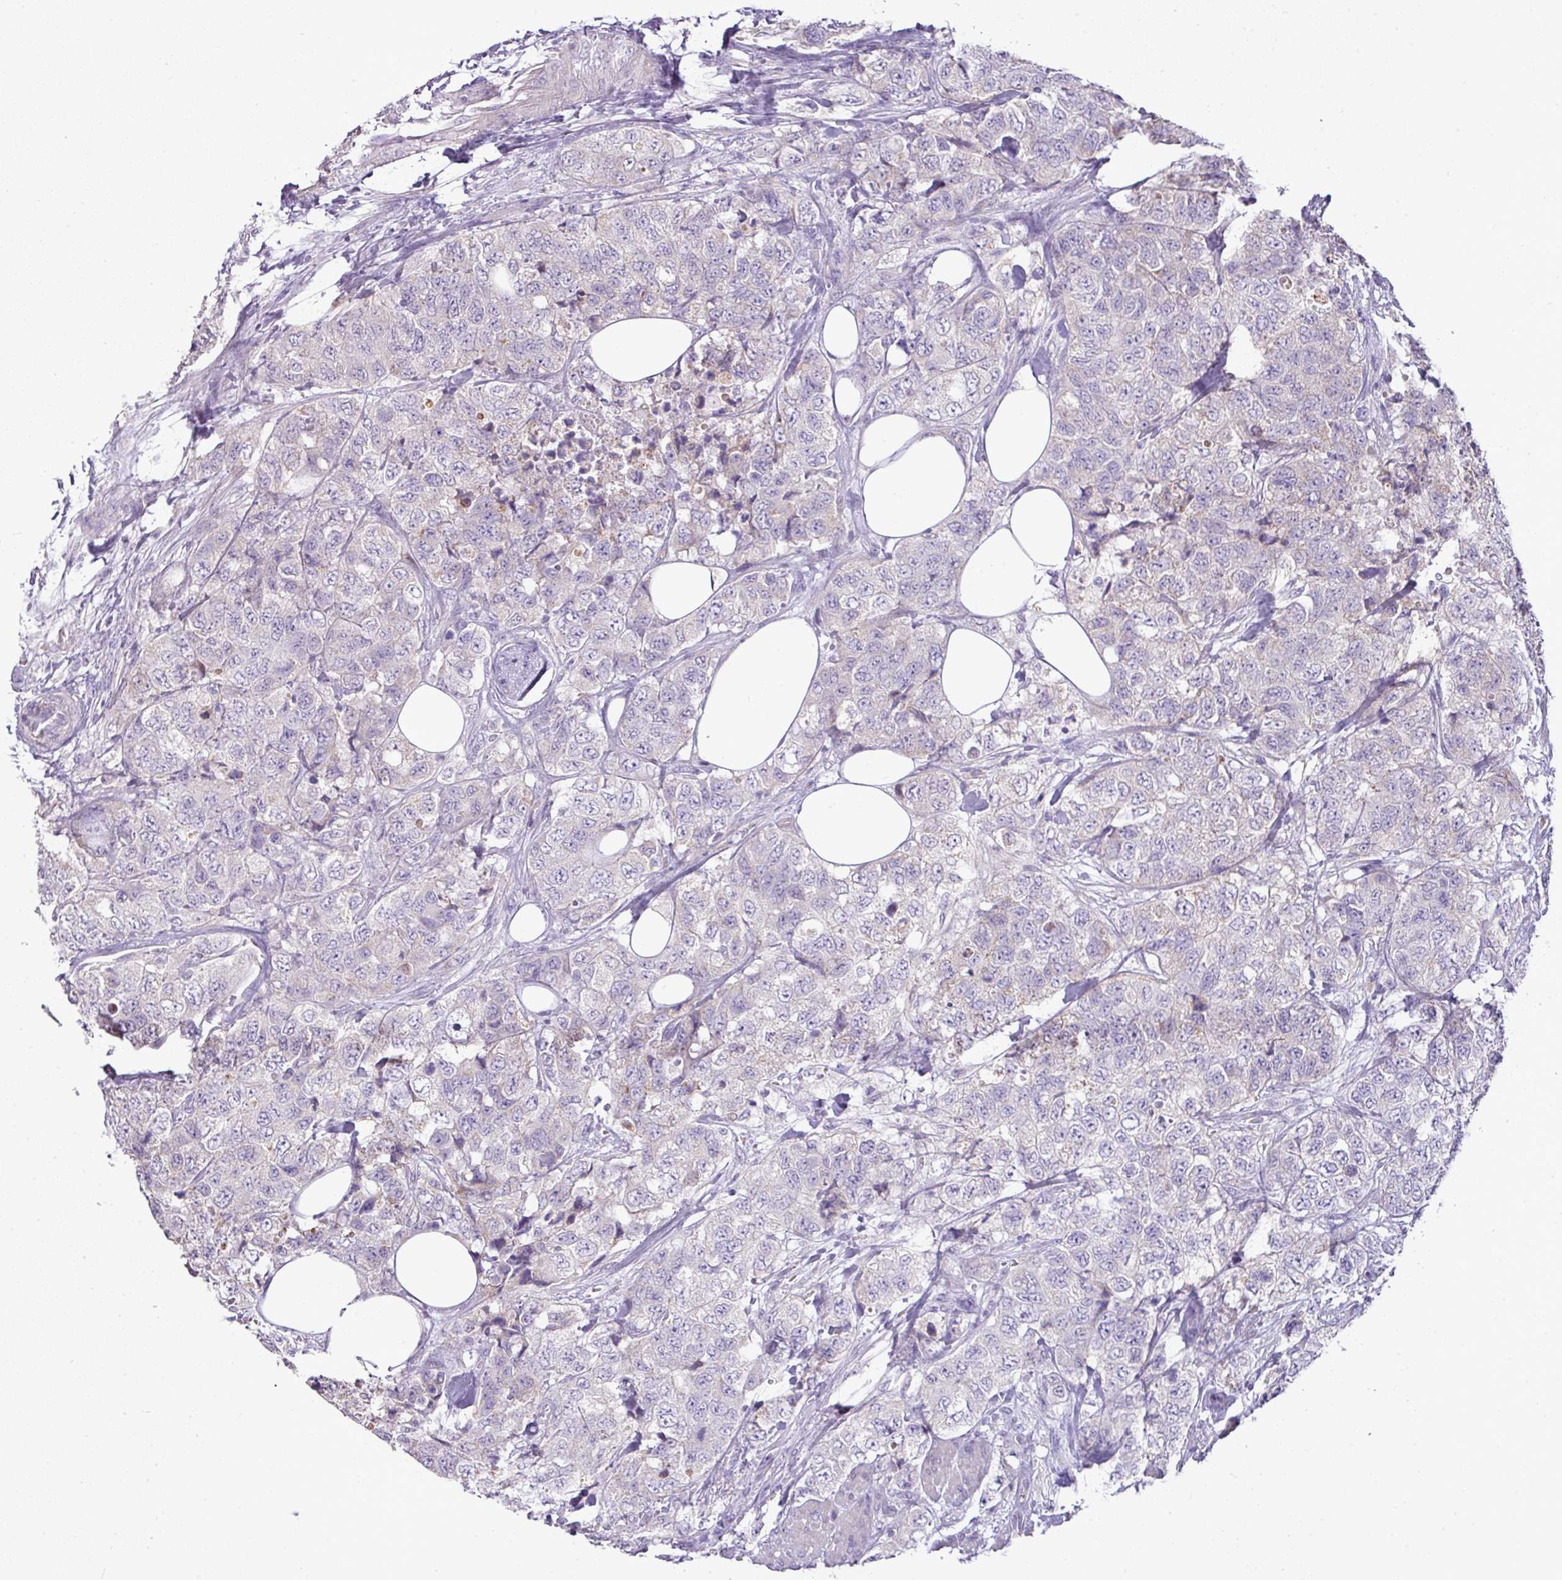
{"staining": {"intensity": "negative", "quantity": "none", "location": "none"}, "tissue": "urothelial cancer", "cell_type": "Tumor cells", "image_type": "cancer", "snomed": [{"axis": "morphology", "description": "Urothelial carcinoma, High grade"}, {"axis": "topography", "description": "Urinary bladder"}], "caption": "High magnification brightfield microscopy of urothelial cancer stained with DAB (3,3'-diaminobenzidine) (brown) and counterstained with hematoxylin (blue): tumor cells show no significant positivity. (Immunohistochemistry (ihc), brightfield microscopy, high magnification).", "gene": "BRINP2", "patient": {"sex": "female", "age": 78}}